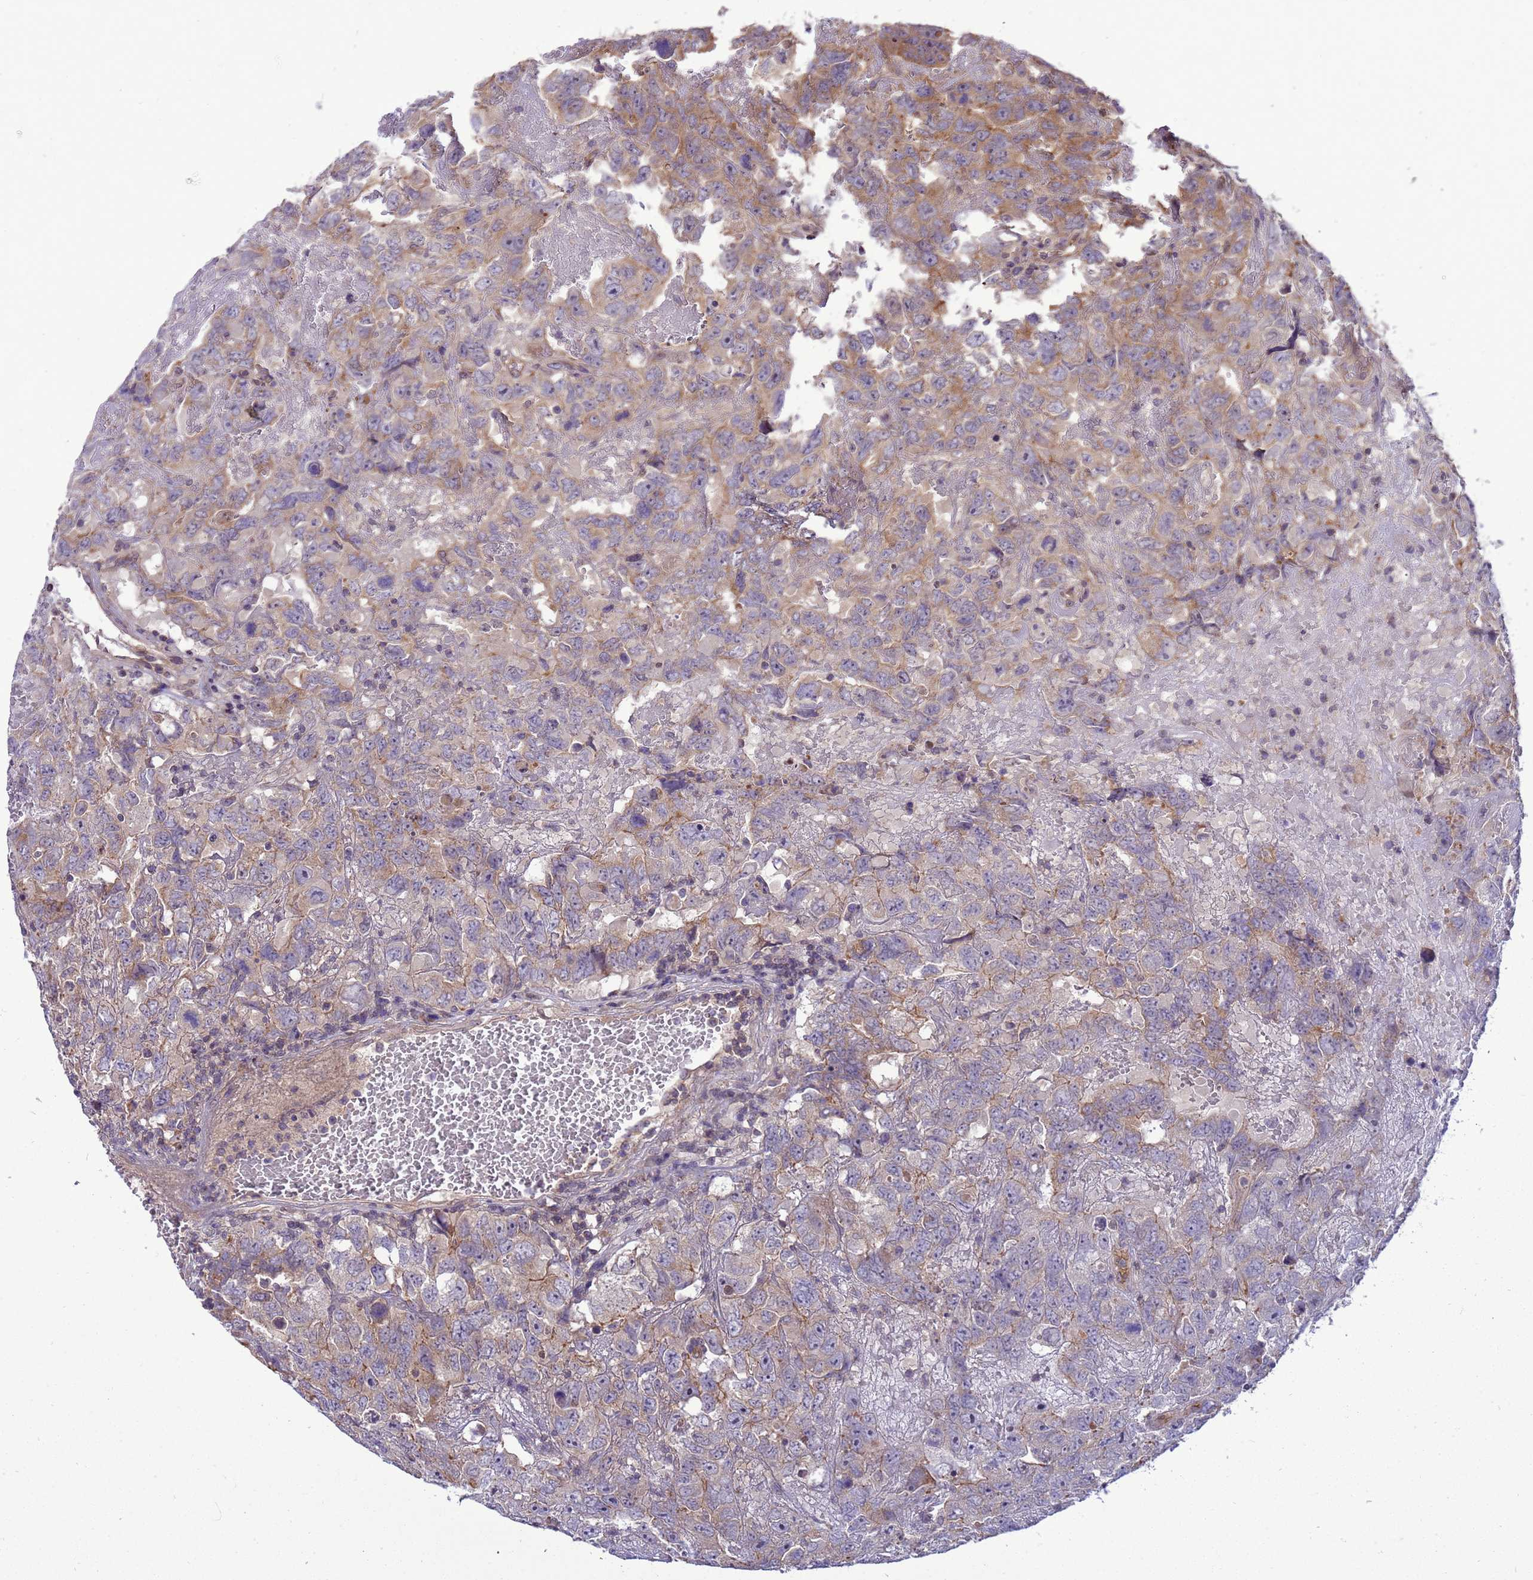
{"staining": {"intensity": "moderate", "quantity": "<25%", "location": "cytoplasmic/membranous"}, "tissue": "testis cancer", "cell_type": "Tumor cells", "image_type": "cancer", "snomed": [{"axis": "morphology", "description": "Carcinoma, Embryonal, NOS"}, {"axis": "topography", "description": "Testis"}], "caption": "IHC photomicrograph of neoplastic tissue: testis cancer (embryonal carcinoma) stained using immunohistochemistry demonstrates low levels of moderate protein expression localized specifically in the cytoplasmic/membranous of tumor cells, appearing as a cytoplasmic/membranous brown color.", "gene": "SMCO3", "patient": {"sex": "male", "age": 45}}